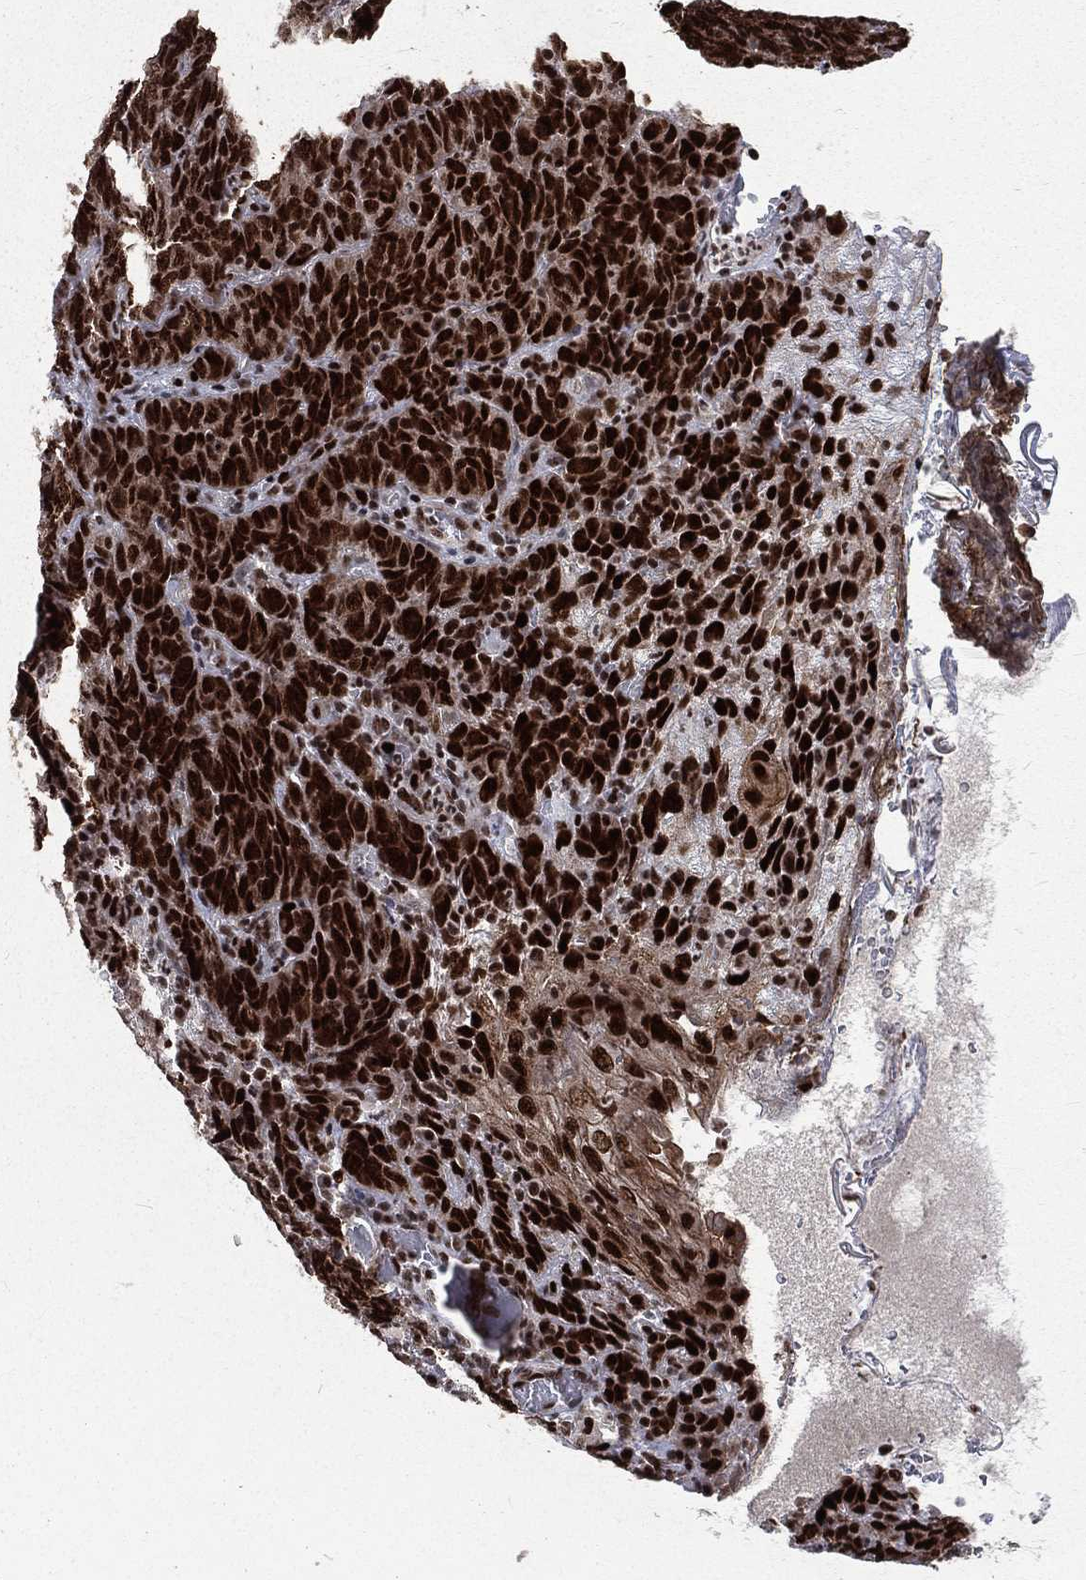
{"staining": {"intensity": "strong", "quantity": ">75%", "location": "nuclear"}, "tissue": "skin cancer", "cell_type": "Tumor cells", "image_type": "cancer", "snomed": [{"axis": "morphology", "description": "Squamous cell carcinoma, NOS"}, {"axis": "topography", "description": "Skin"}, {"axis": "topography", "description": "Anal"}], "caption": "High-power microscopy captured an immunohistochemistry (IHC) micrograph of skin cancer (squamous cell carcinoma), revealing strong nuclear expression in approximately >75% of tumor cells. (Brightfield microscopy of DAB IHC at high magnification).", "gene": "POLB", "patient": {"sex": "female", "age": 51}}